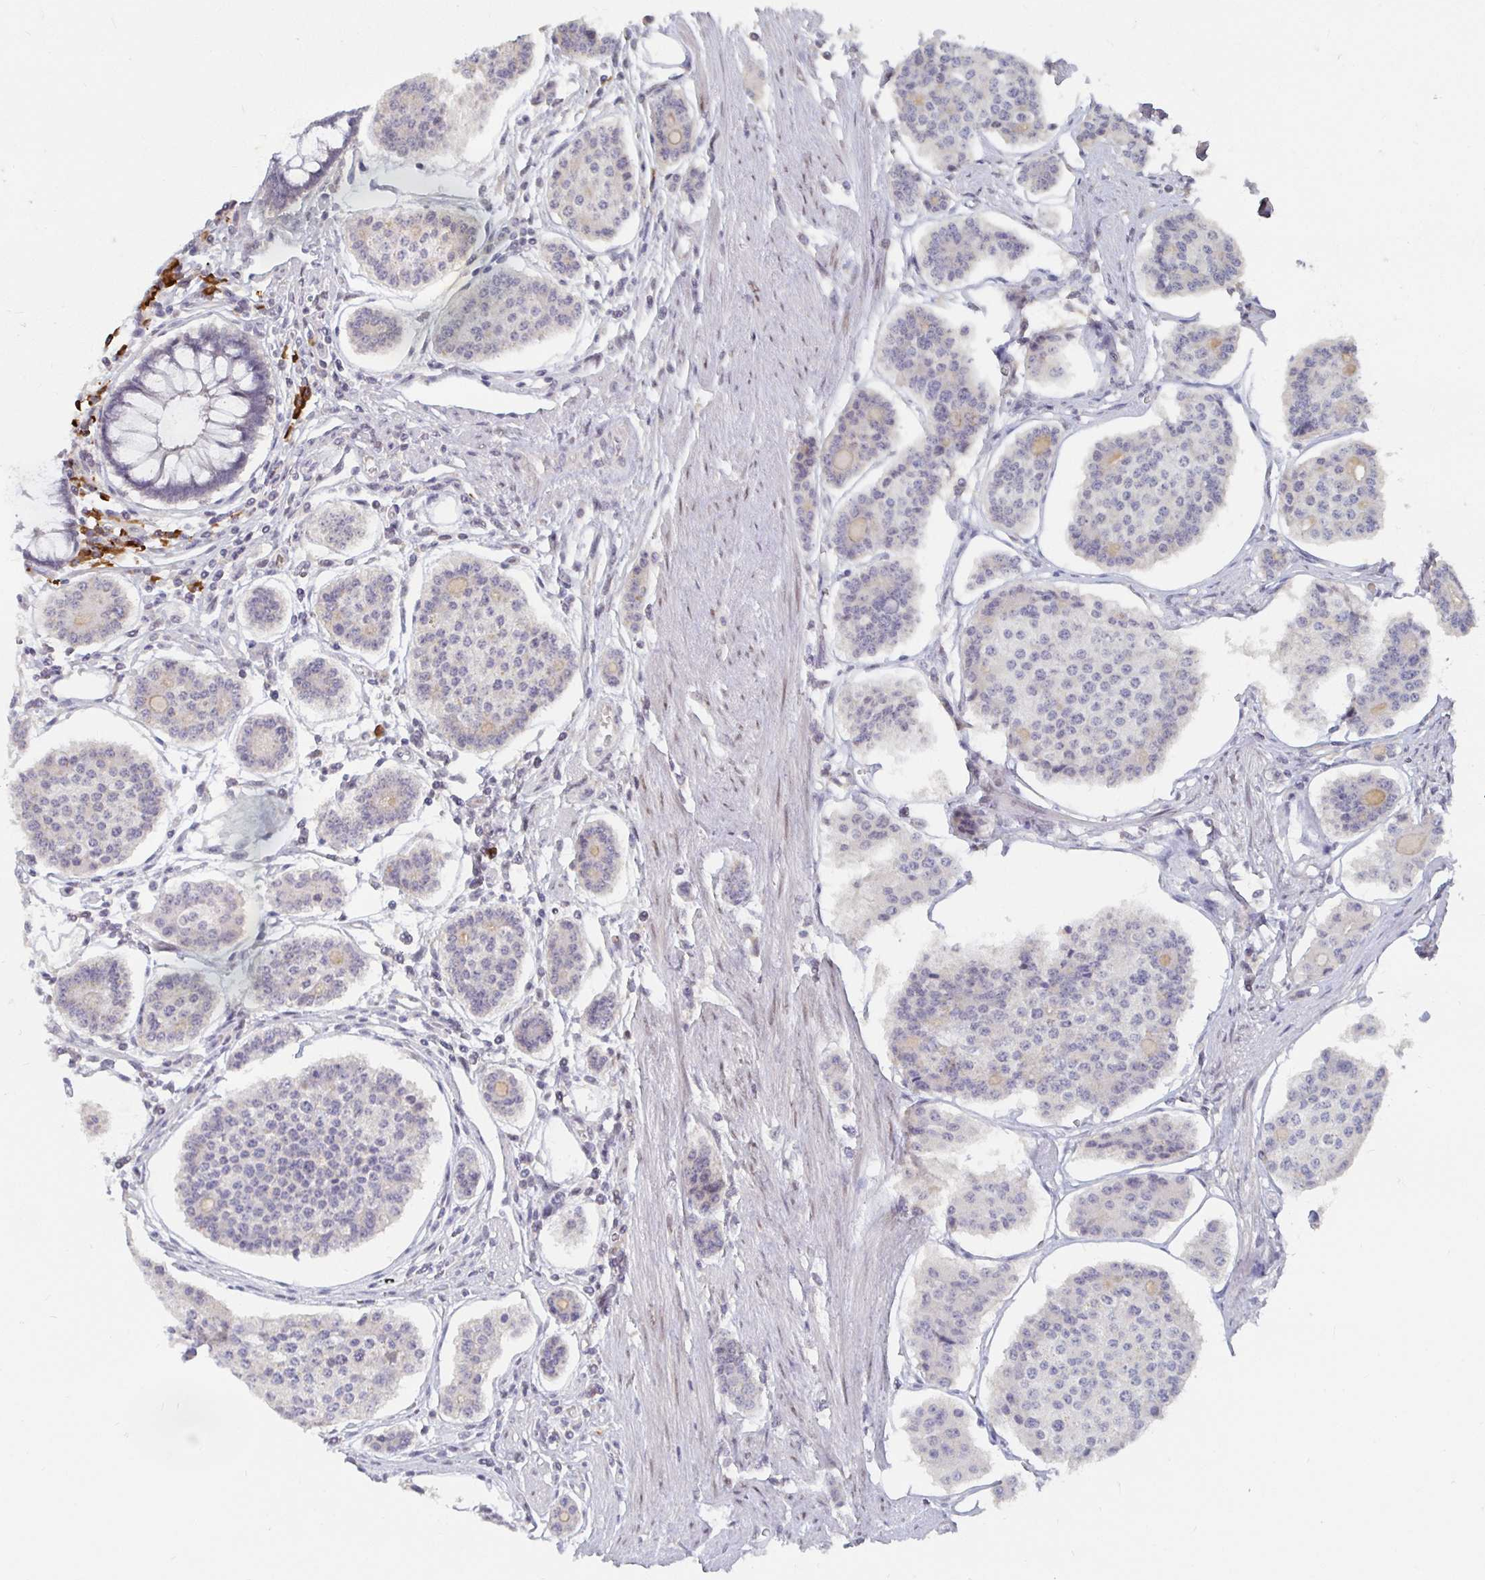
{"staining": {"intensity": "weak", "quantity": "<25%", "location": "cytoplasmic/membranous"}, "tissue": "carcinoid", "cell_type": "Tumor cells", "image_type": "cancer", "snomed": [{"axis": "morphology", "description": "Carcinoid, malignant, NOS"}, {"axis": "topography", "description": "Small intestine"}], "caption": "Protein analysis of carcinoid (malignant) displays no significant positivity in tumor cells.", "gene": "MEIS1", "patient": {"sex": "female", "age": 65}}